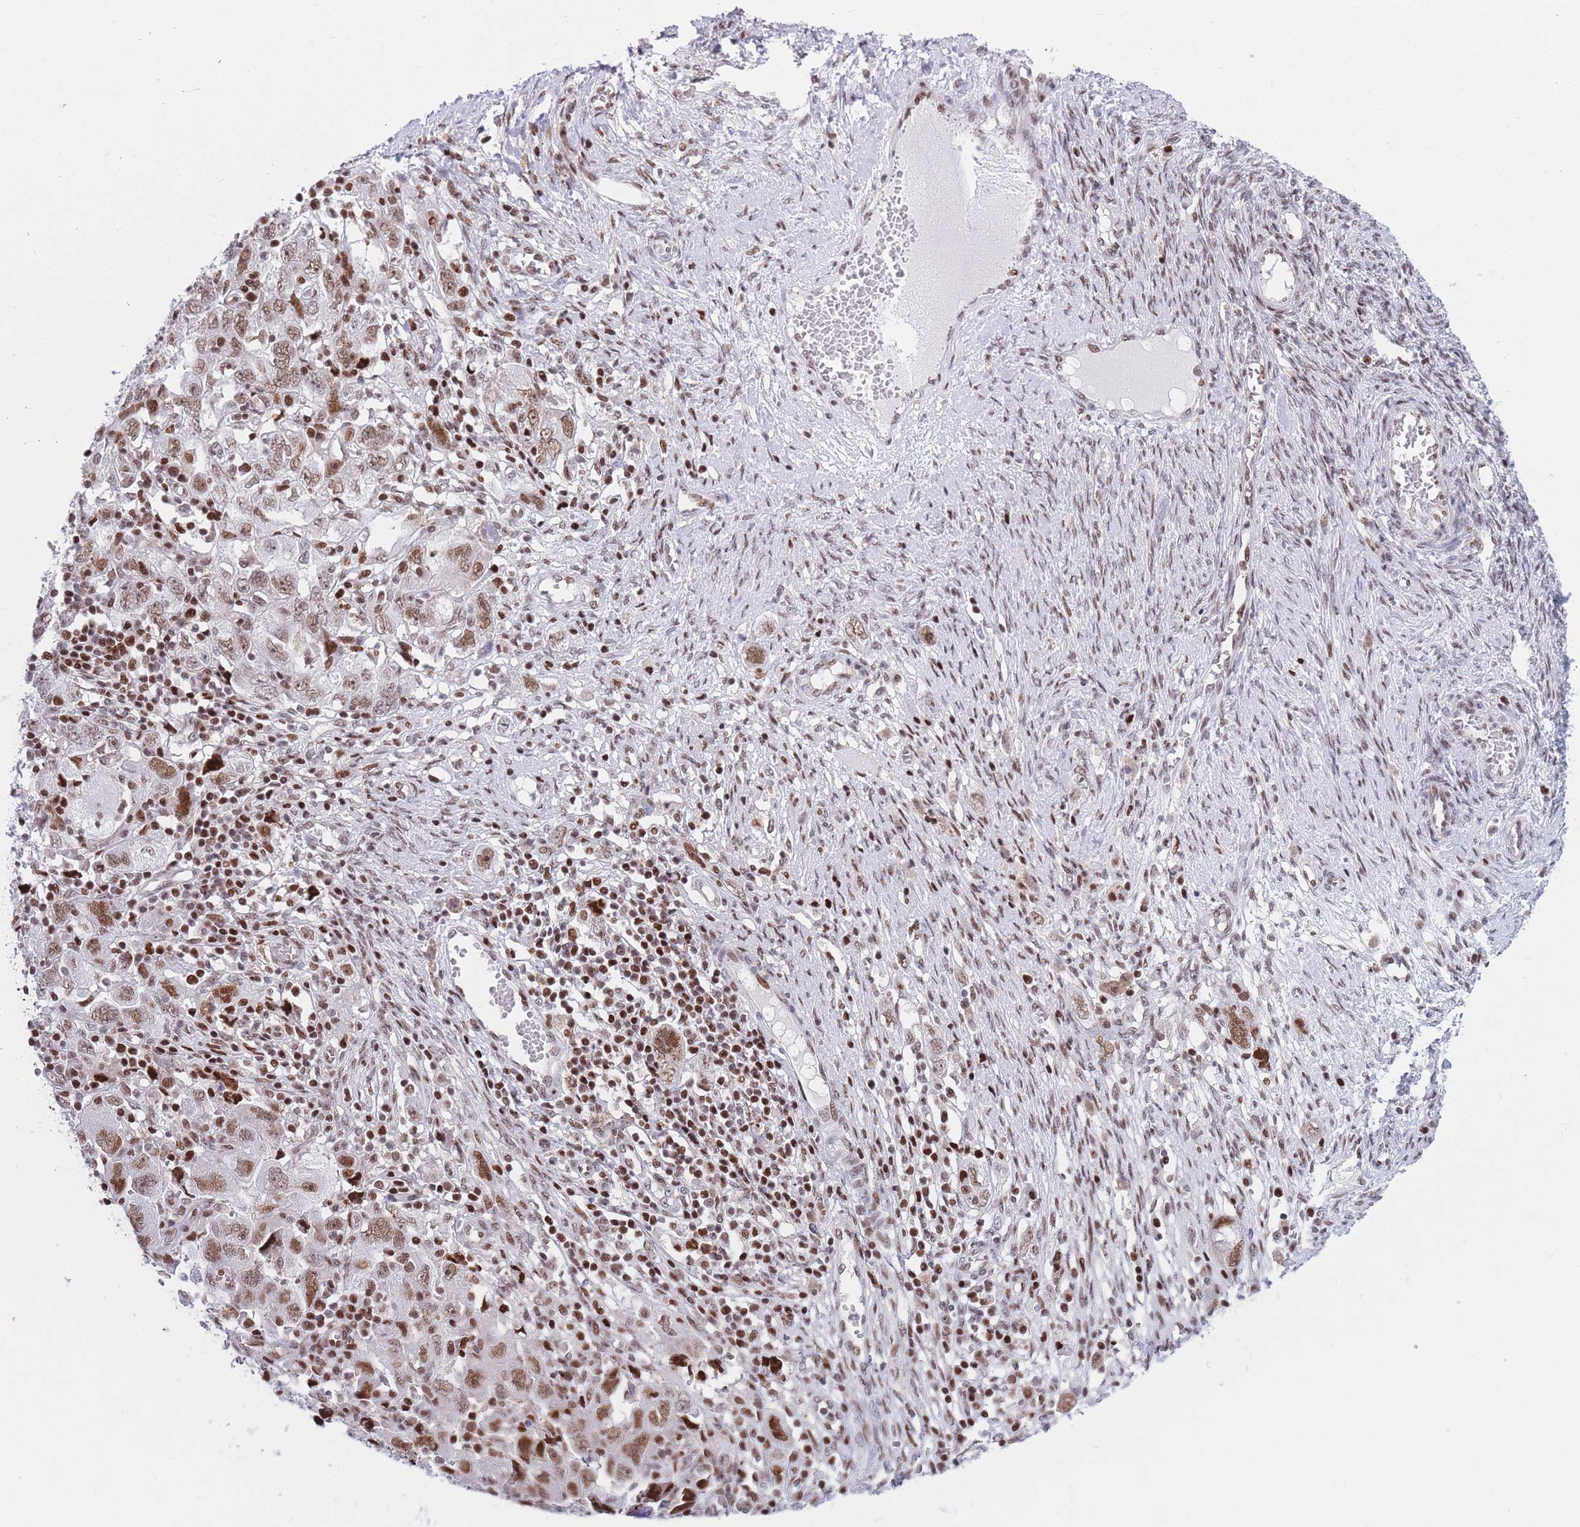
{"staining": {"intensity": "moderate", "quantity": ">75%", "location": "nuclear"}, "tissue": "ovarian cancer", "cell_type": "Tumor cells", "image_type": "cancer", "snomed": [{"axis": "morphology", "description": "Carcinoma, NOS"}, {"axis": "morphology", "description": "Cystadenocarcinoma, serous, NOS"}, {"axis": "topography", "description": "Ovary"}], "caption": "Immunohistochemical staining of ovarian cancer shows moderate nuclear protein expression in approximately >75% of tumor cells. (Brightfield microscopy of DAB IHC at high magnification).", "gene": "DNAJC3", "patient": {"sex": "female", "age": 69}}